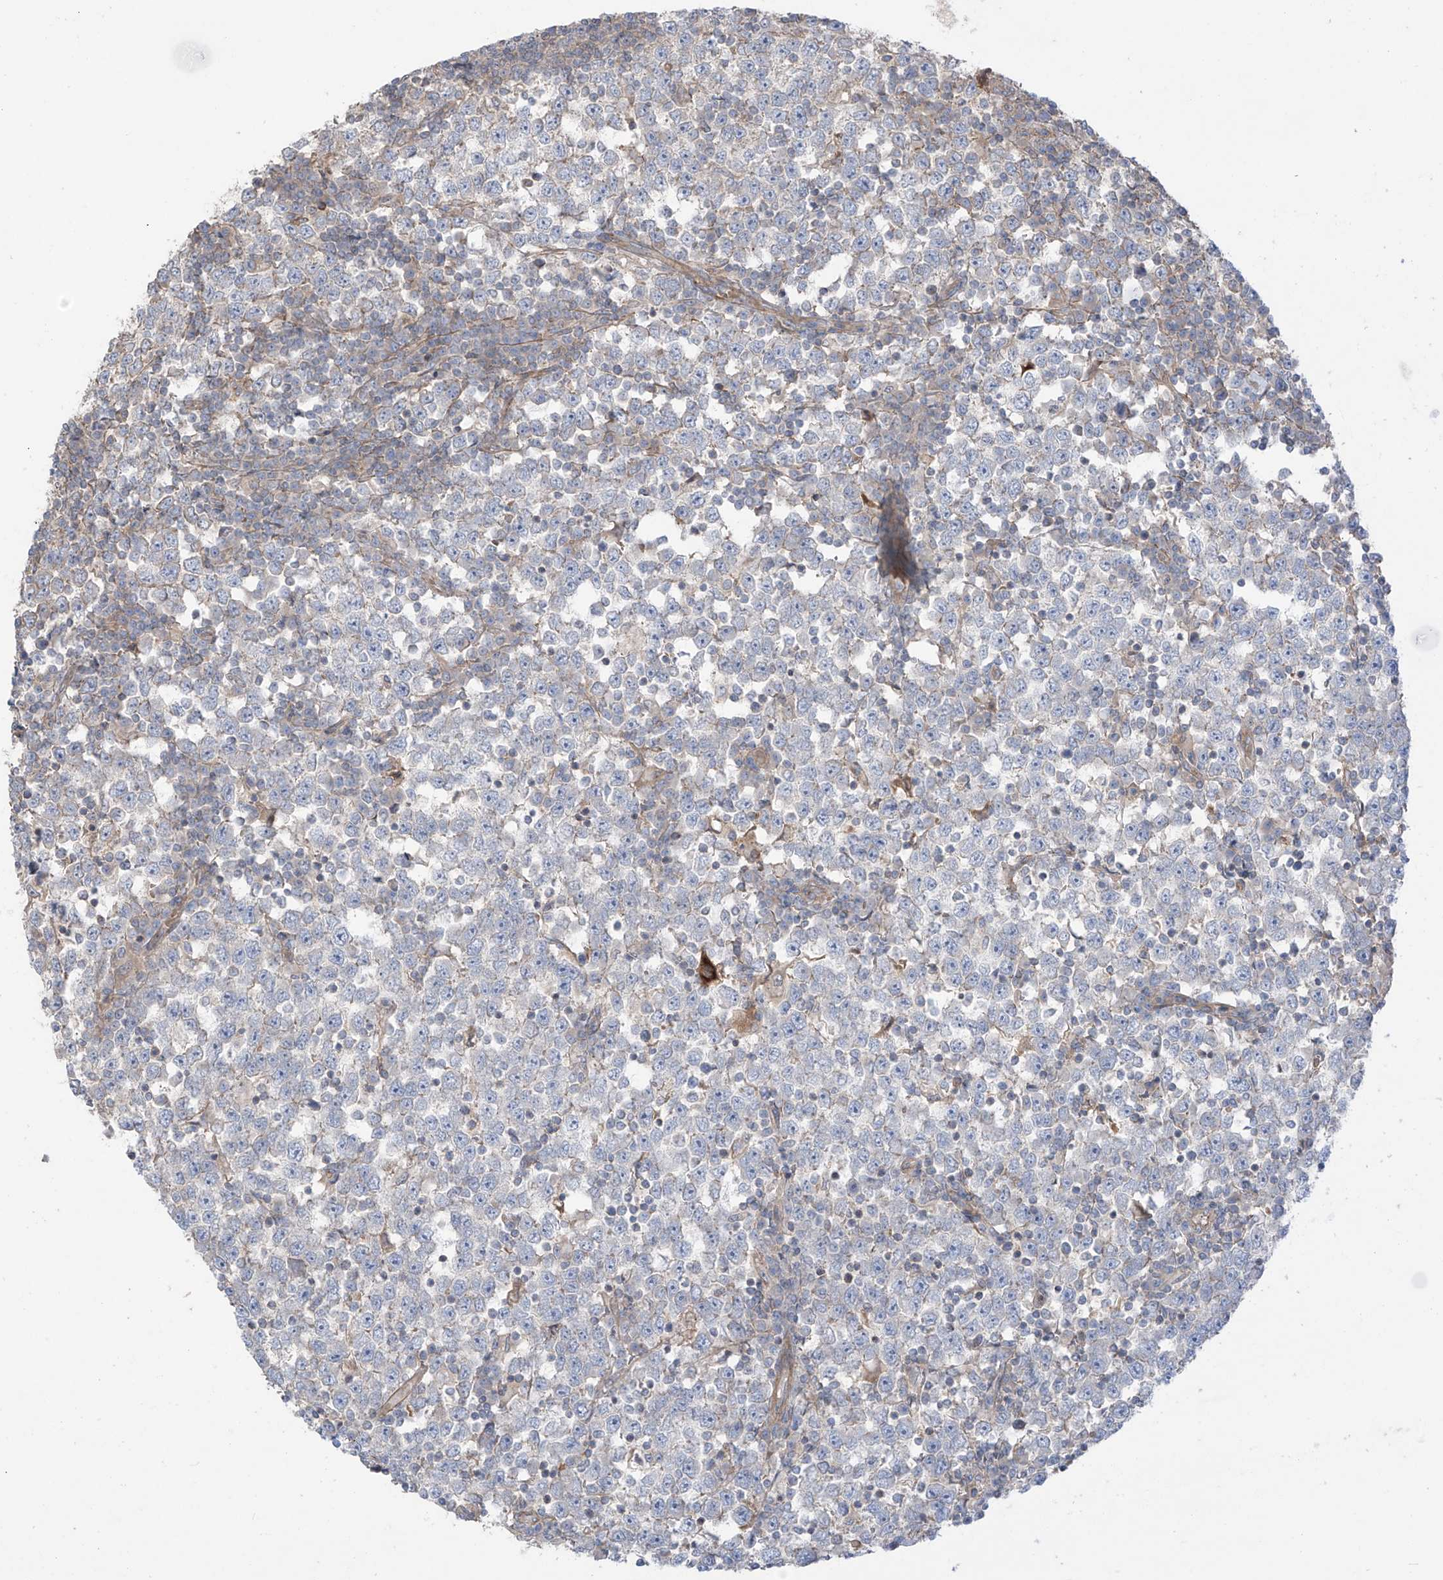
{"staining": {"intensity": "negative", "quantity": "none", "location": "none"}, "tissue": "testis cancer", "cell_type": "Tumor cells", "image_type": "cancer", "snomed": [{"axis": "morphology", "description": "Seminoma, NOS"}, {"axis": "topography", "description": "Testis"}], "caption": "Immunohistochemistry of human seminoma (testis) exhibits no expression in tumor cells. (DAB (3,3'-diaminobenzidine) IHC visualized using brightfield microscopy, high magnification).", "gene": "TRMU", "patient": {"sex": "male", "age": 65}}